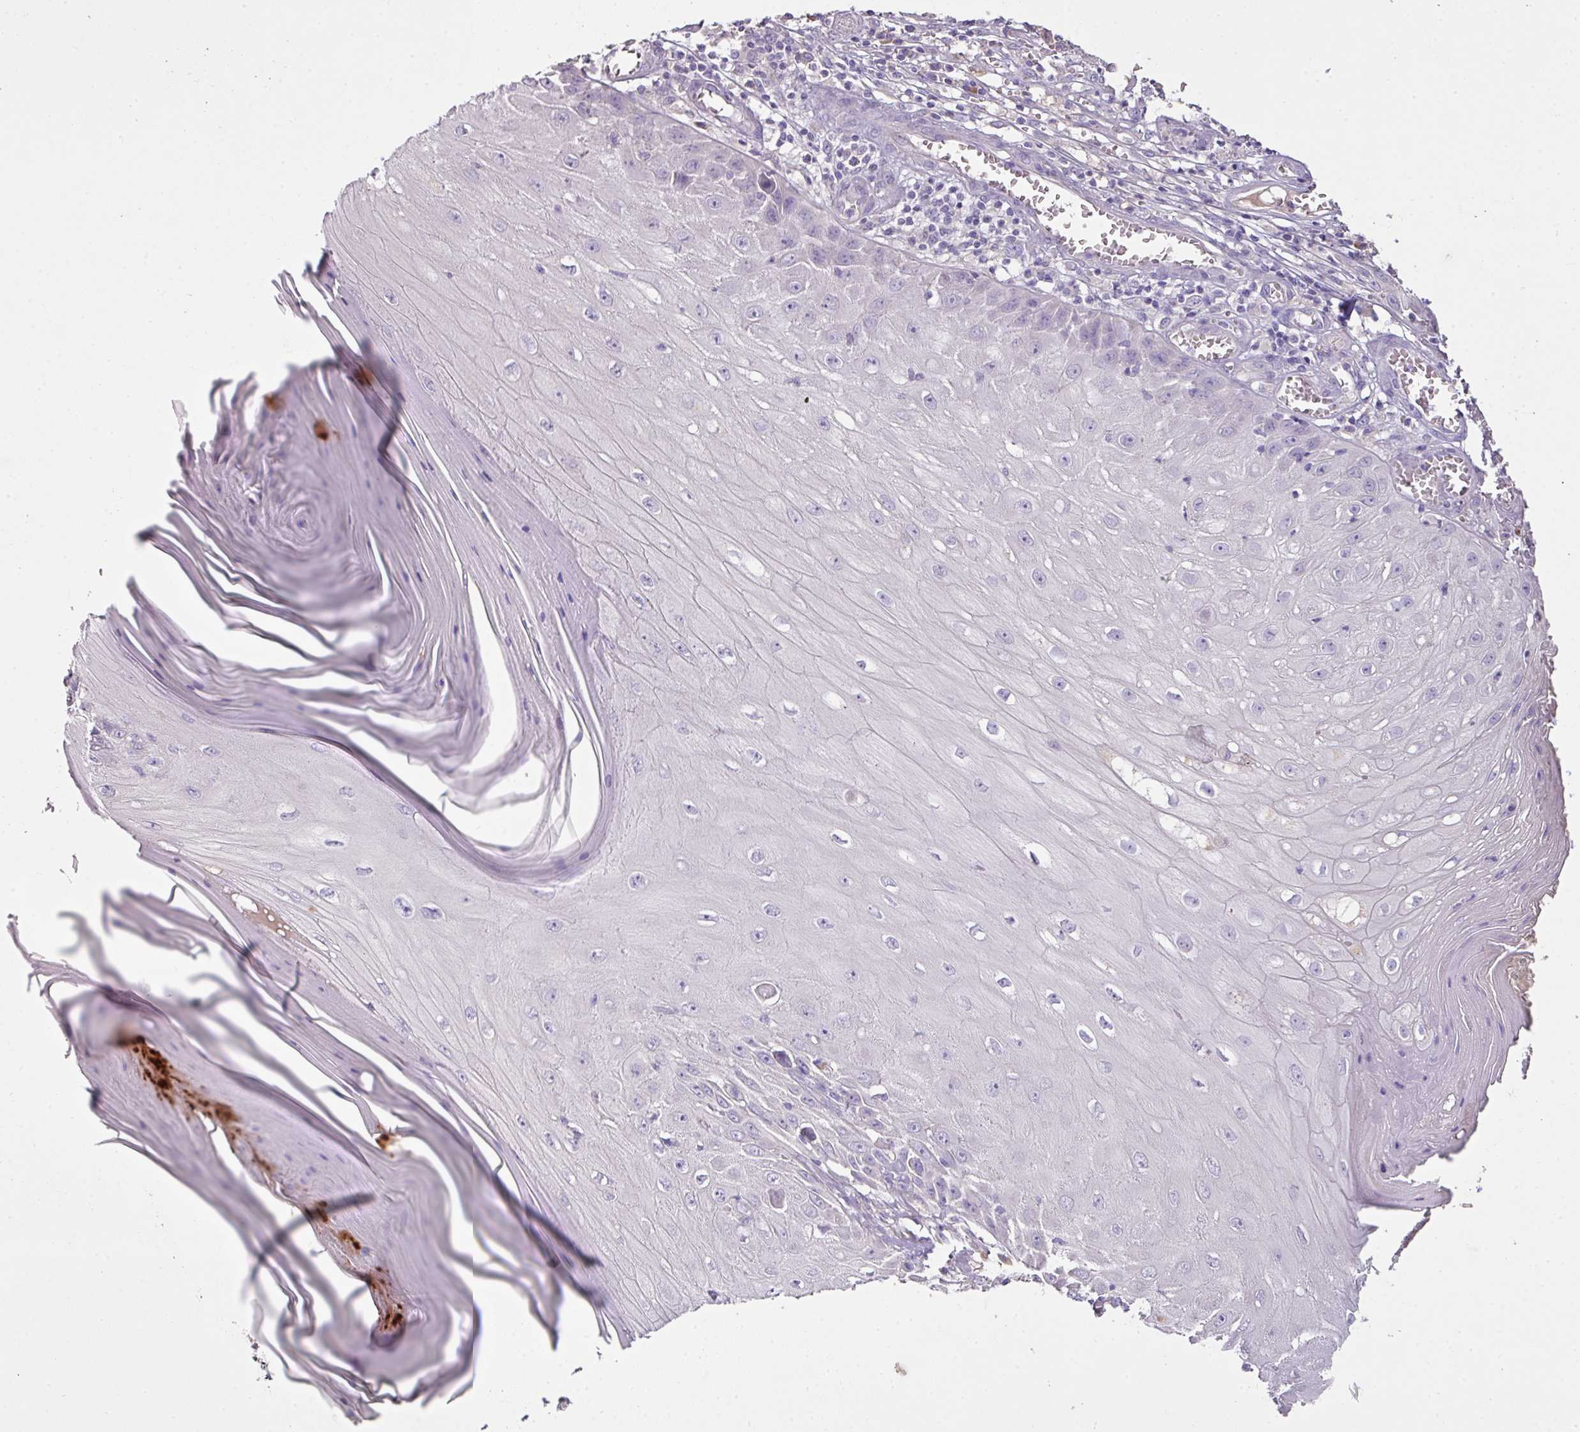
{"staining": {"intensity": "negative", "quantity": "none", "location": "none"}, "tissue": "skin cancer", "cell_type": "Tumor cells", "image_type": "cancer", "snomed": [{"axis": "morphology", "description": "Squamous cell carcinoma, NOS"}, {"axis": "topography", "description": "Skin"}], "caption": "There is no significant positivity in tumor cells of squamous cell carcinoma (skin).", "gene": "OR6C6", "patient": {"sex": "female", "age": 73}}